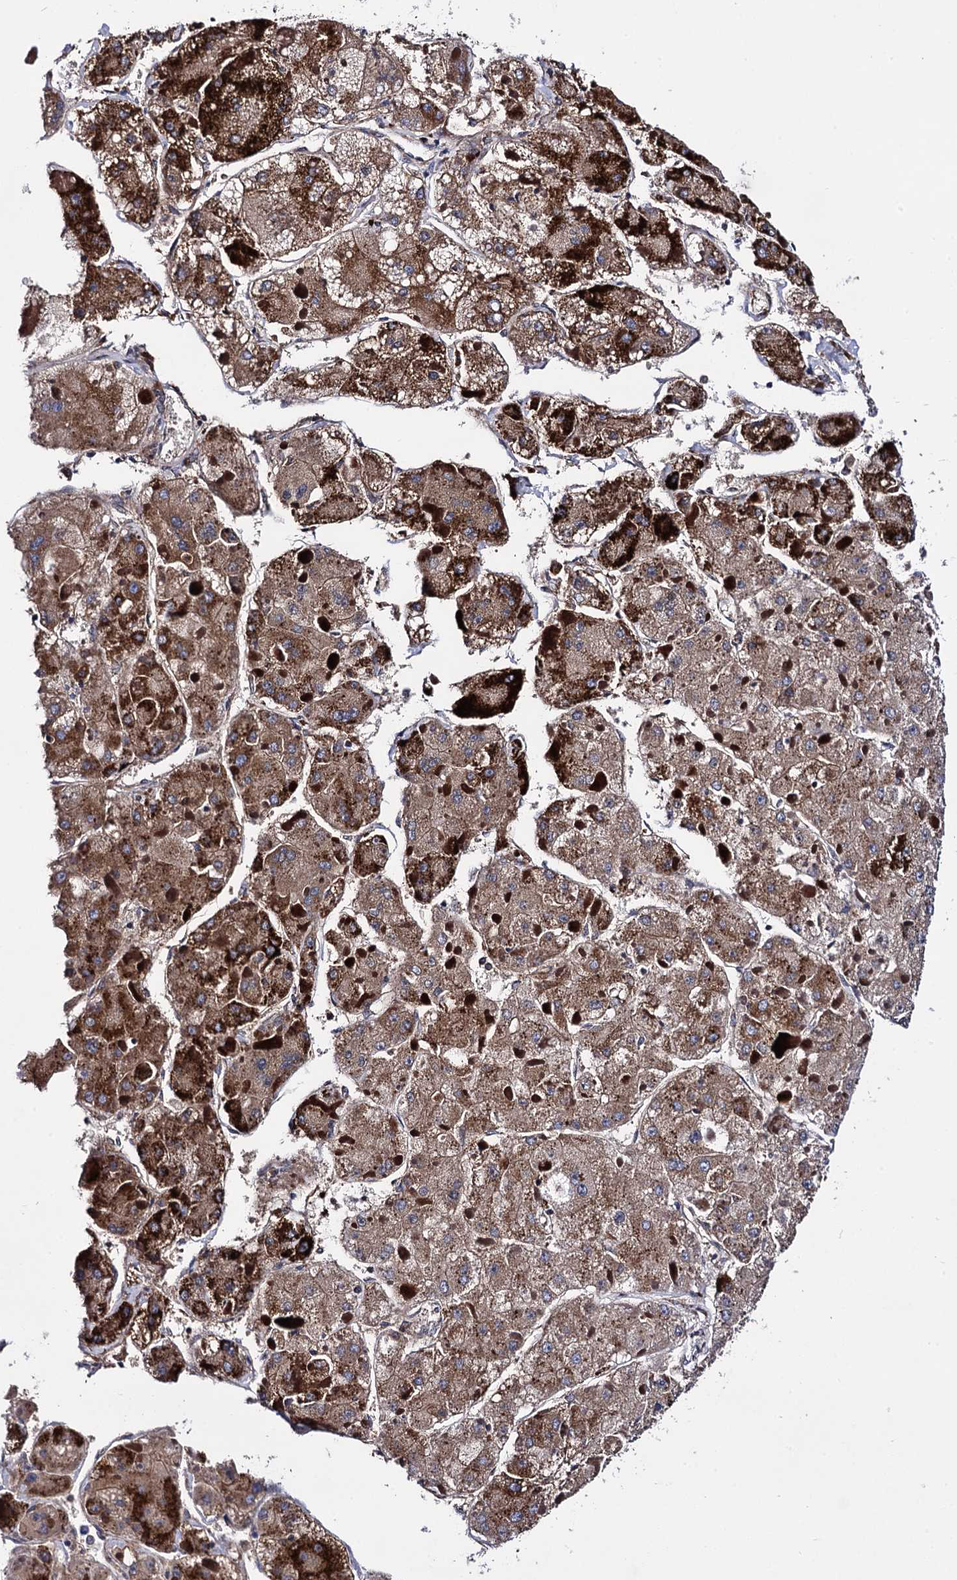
{"staining": {"intensity": "strong", "quantity": ">75%", "location": "cytoplasmic/membranous"}, "tissue": "liver cancer", "cell_type": "Tumor cells", "image_type": "cancer", "snomed": [{"axis": "morphology", "description": "Carcinoma, Hepatocellular, NOS"}, {"axis": "topography", "description": "Liver"}], "caption": "Immunohistochemical staining of human liver cancer exhibits high levels of strong cytoplasmic/membranous positivity in about >75% of tumor cells. (DAB IHC with brightfield microscopy, high magnification).", "gene": "IQCH", "patient": {"sex": "female", "age": 73}}